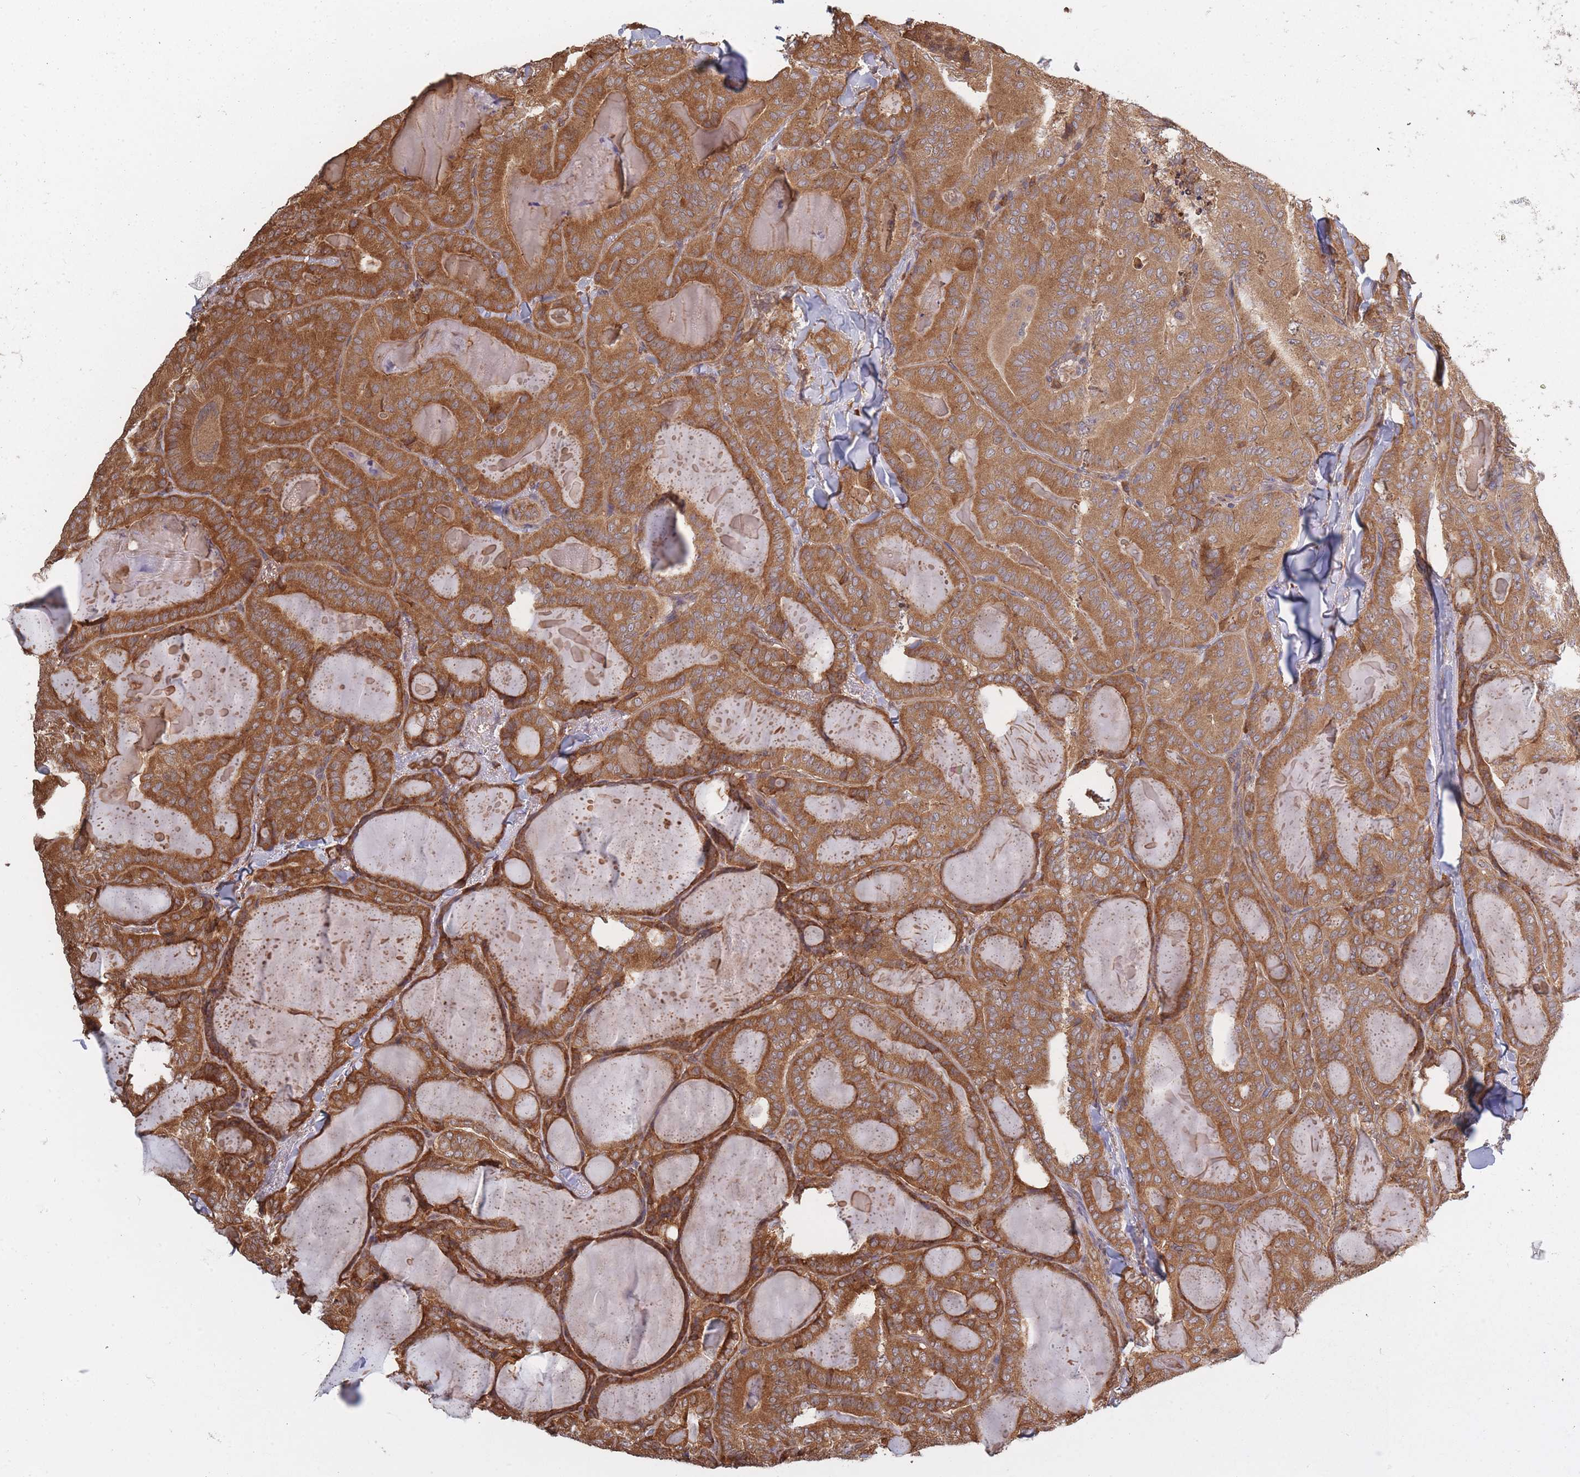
{"staining": {"intensity": "moderate", "quantity": ">75%", "location": "cytoplasmic/membranous"}, "tissue": "thyroid cancer", "cell_type": "Tumor cells", "image_type": "cancer", "snomed": [{"axis": "morphology", "description": "Papillary adenocarcinoma, NOS"}, {"axis": "topography", "description": "Thyroid gland"}], "caption": "Thyroid papillary adenocarcinoma was stained to show a protein in brown. There is medium levels of moderate cytoplasmic/membranous staining in about >75% of tumor cells.", "gene": "ARL13B", "patient": {"sex": "female", "age": 68}}